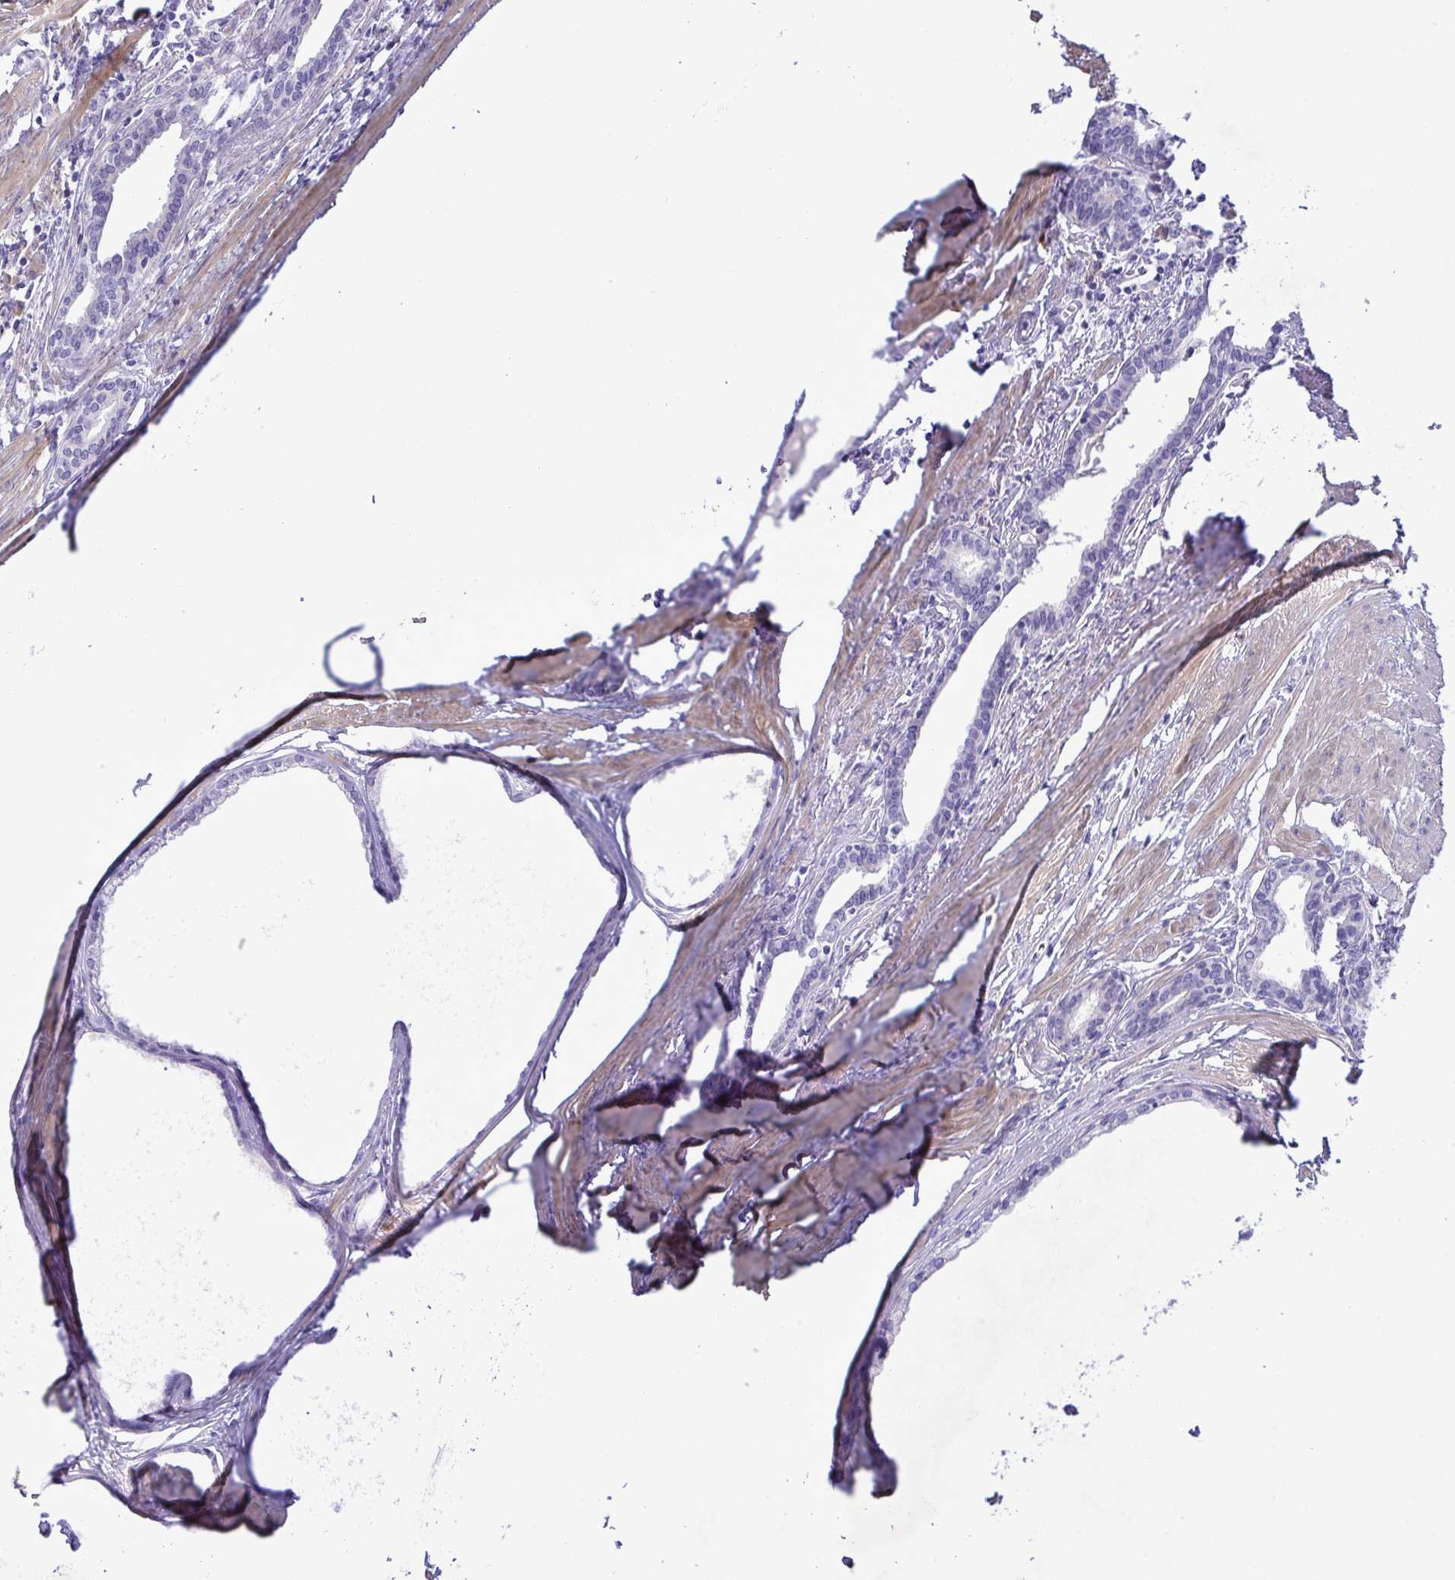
{"staining": {"intensity": "negative", "quantity": "none", "location": "none"}, "tissue": "prostate", "cell_type": "Glandular cells", "image_type": "normal", "snomed": [{"axis": "morphology", "description": "Normal tissue, NOS"}, {"axis": "topography", "description": "Prostate"}, {"axis": "topography", "description": "Peripheral nerve tissue"}], "caption": "High magnification brightfield microscopy of benign prostate stained with DAB (3,3'-diaminobenzidine) (brown) and counterstained with hematoxylin (blue): glandular cells show no significant staining.", "gene": "FAM86B1", "patient": {"sex": "male", "age": 55}}